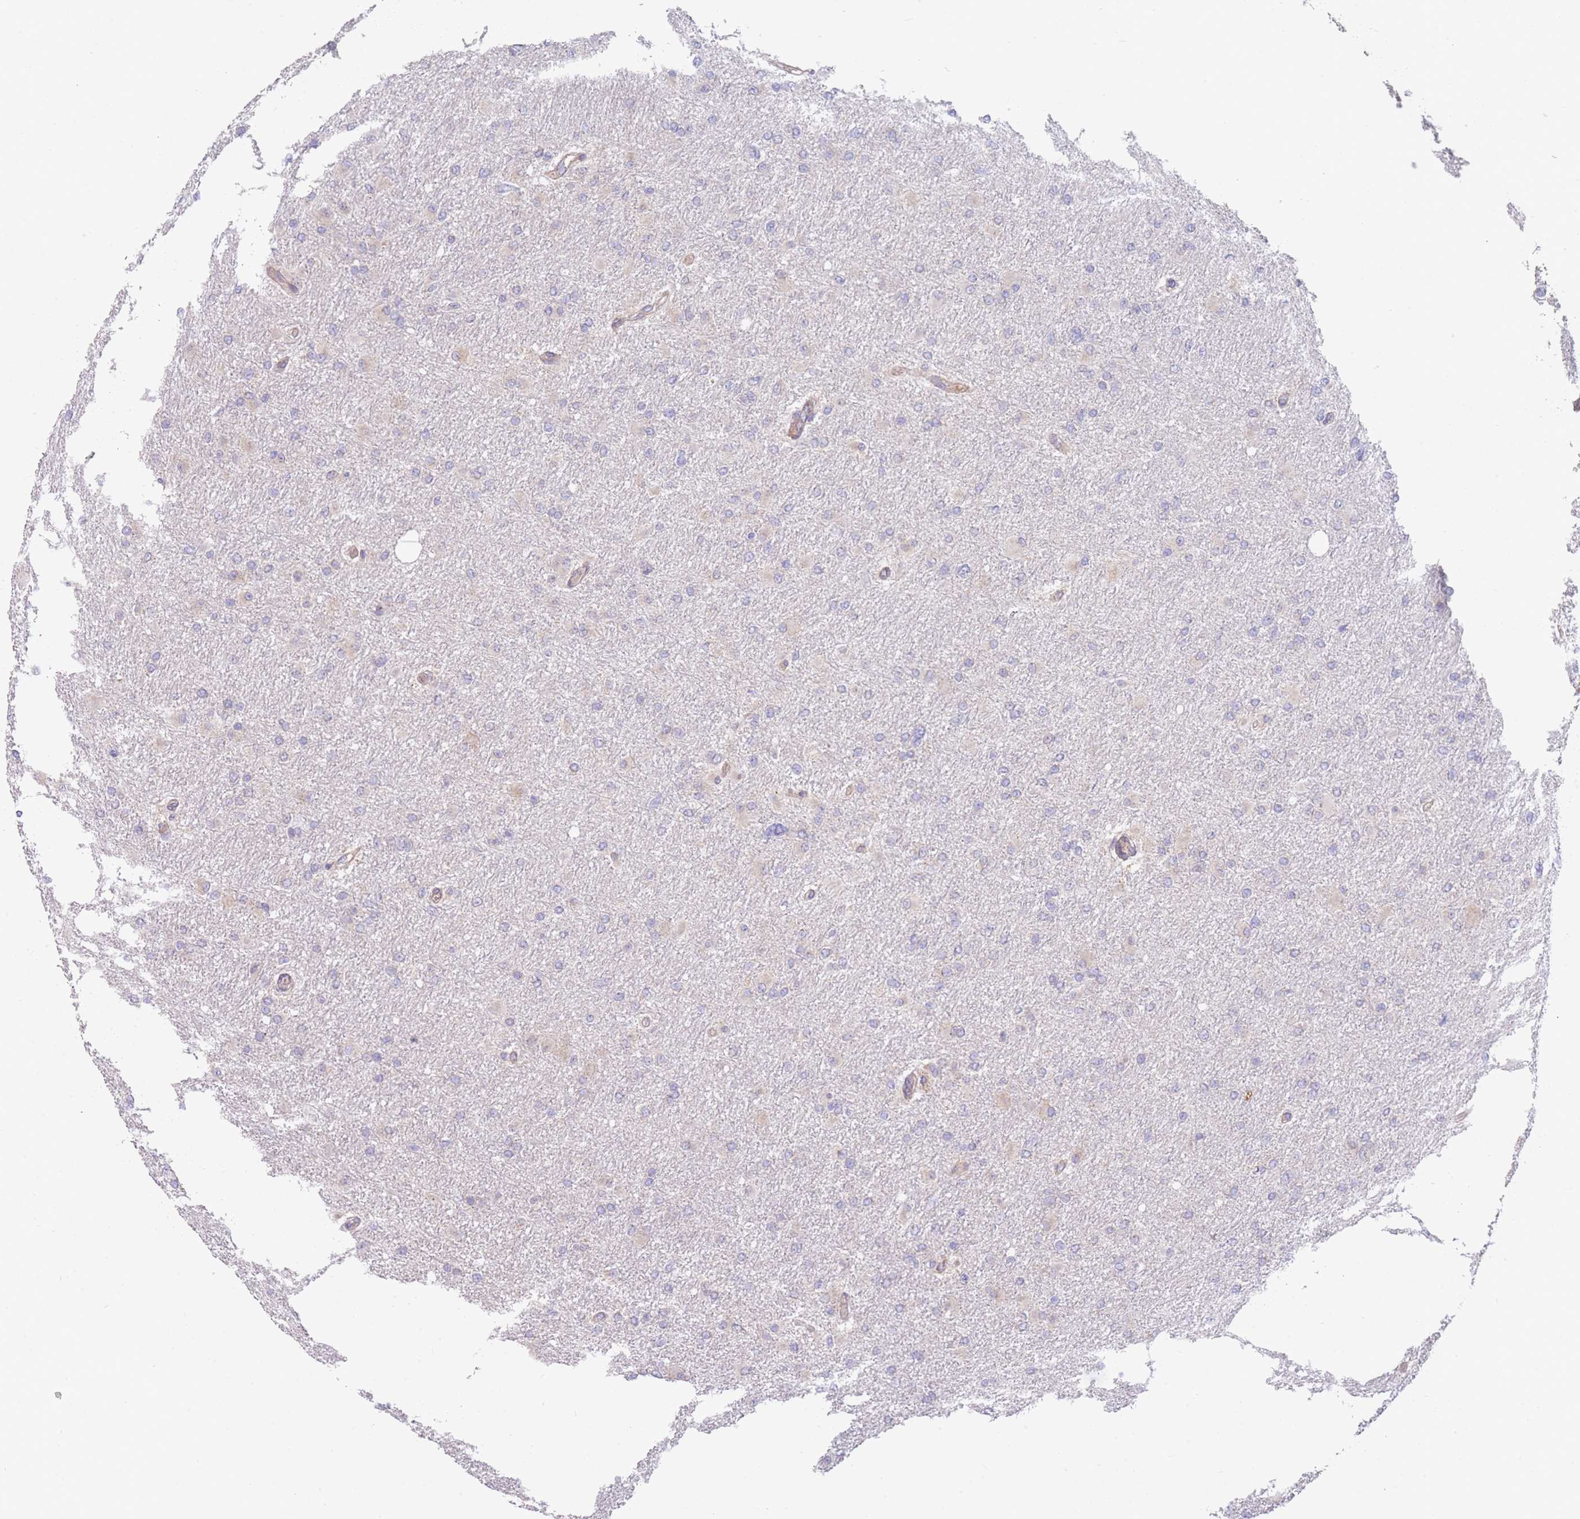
{"staining": {"intensity": "negative", "quantity": "none", "location": "none"}, "tissue": "glioma", "cell_type": "Tumor cells", "image_type": "cancer", "snomed": [{"axis": "morphology", "description": "Glioma, malignant, High grade"}, {"axis": "topography", "description": "Cerebral cortex"}], "caption": "Malignant glioma (high-grade) was stained to show a protein in brown. There is no significant expression in tumor cells.", "gene": "SMPD4", "patient": {"sex": "female", "age": 36}}